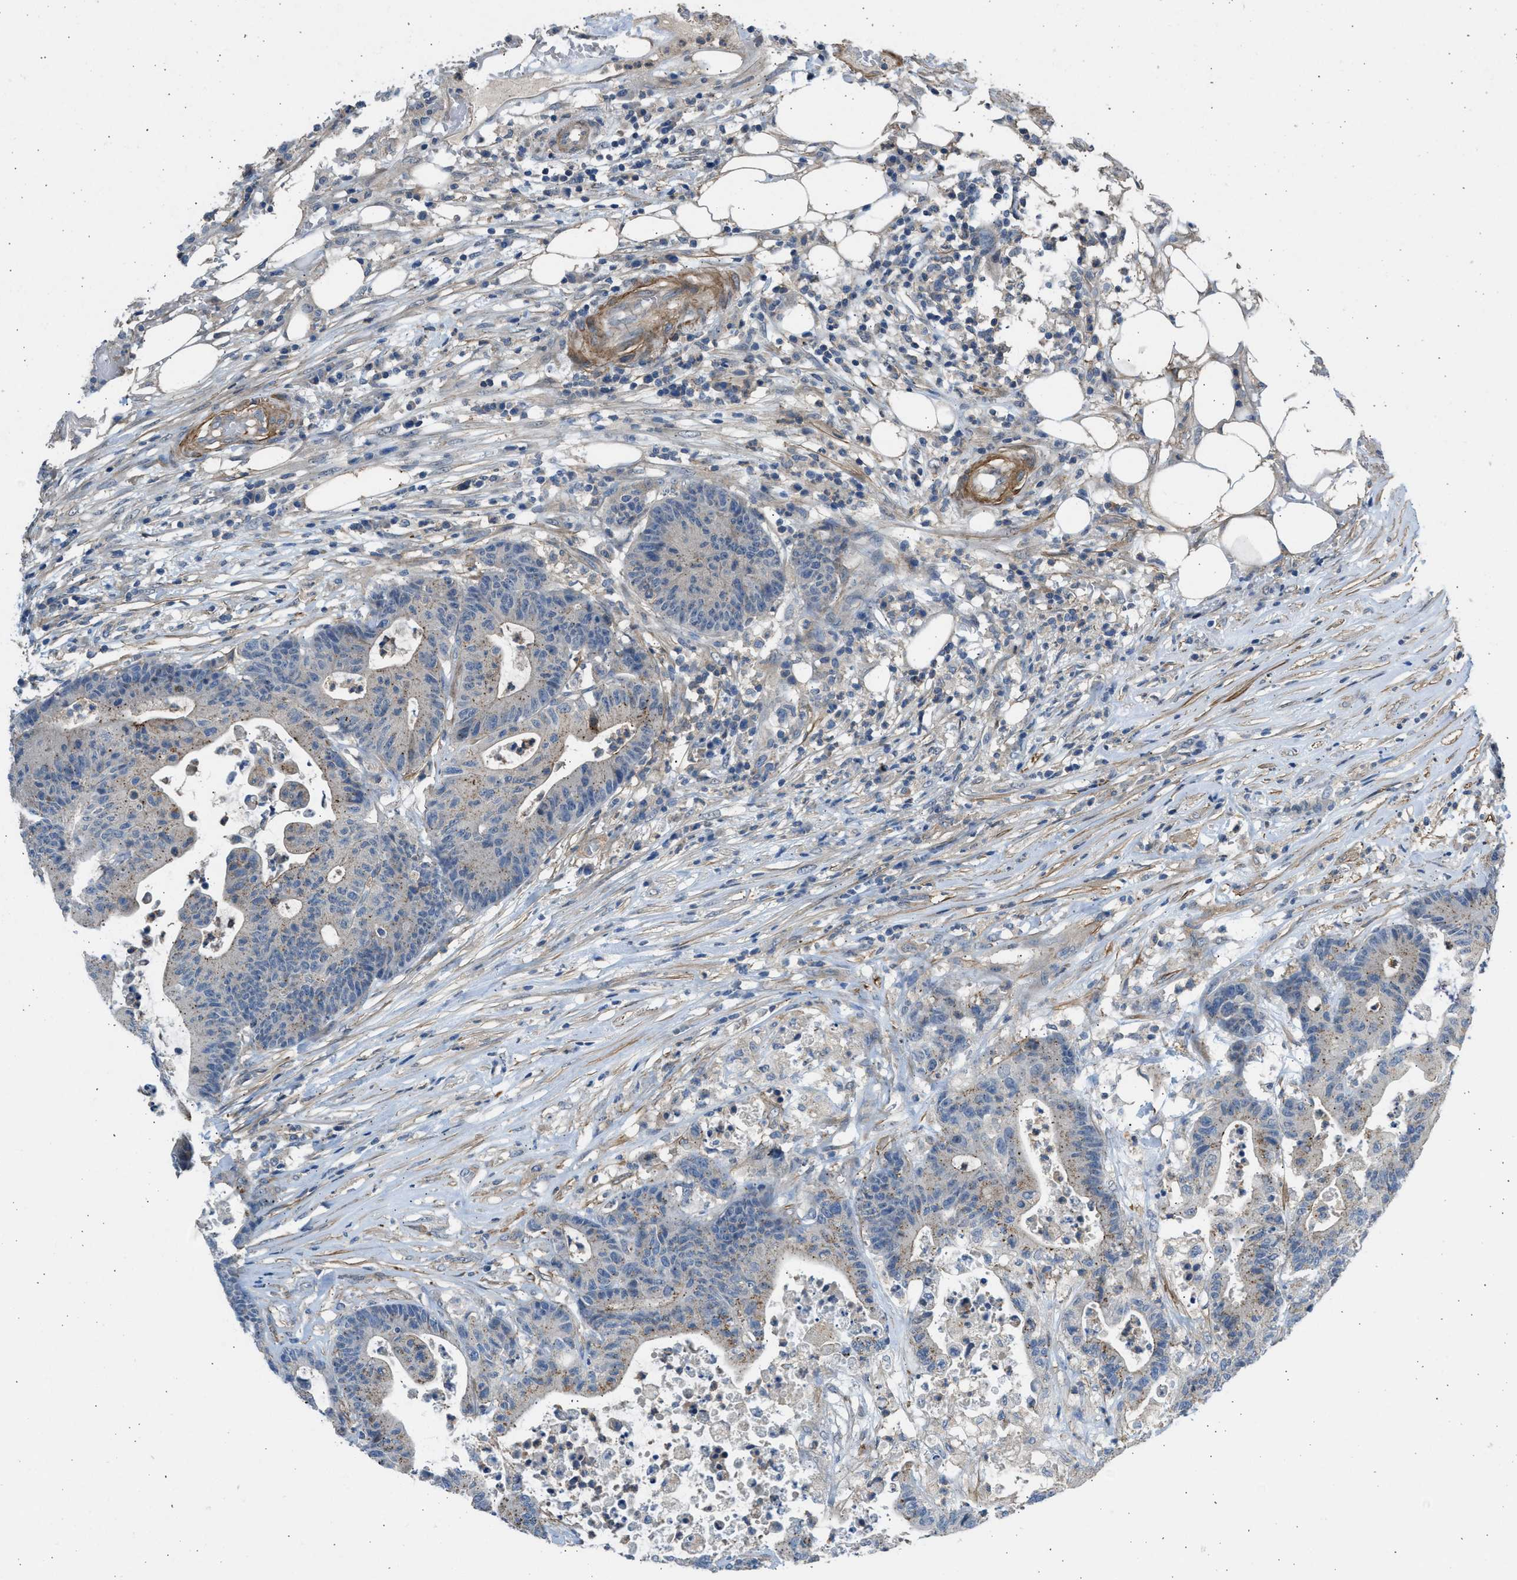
{"staining": {"intensity": "negative", "quantity": "none", "location": "none"}, "tissue": "colorectal cancer", "cell_type": "Tumor cells", "image_type": "cancer", "snomed": [{"axis": "morphology", "description": "Adenocarcinoma, NOS"}, {"axis": "topography", "description": "Colon"}], "caption": "Immunohistochemistry (IHC) image of adenocarcinoma (colorectal) stained for a protein (brown), which shows no positivity in tumor cells.", "gene": "PCNX3", "patient": {"sex": "female", "age": 84}}